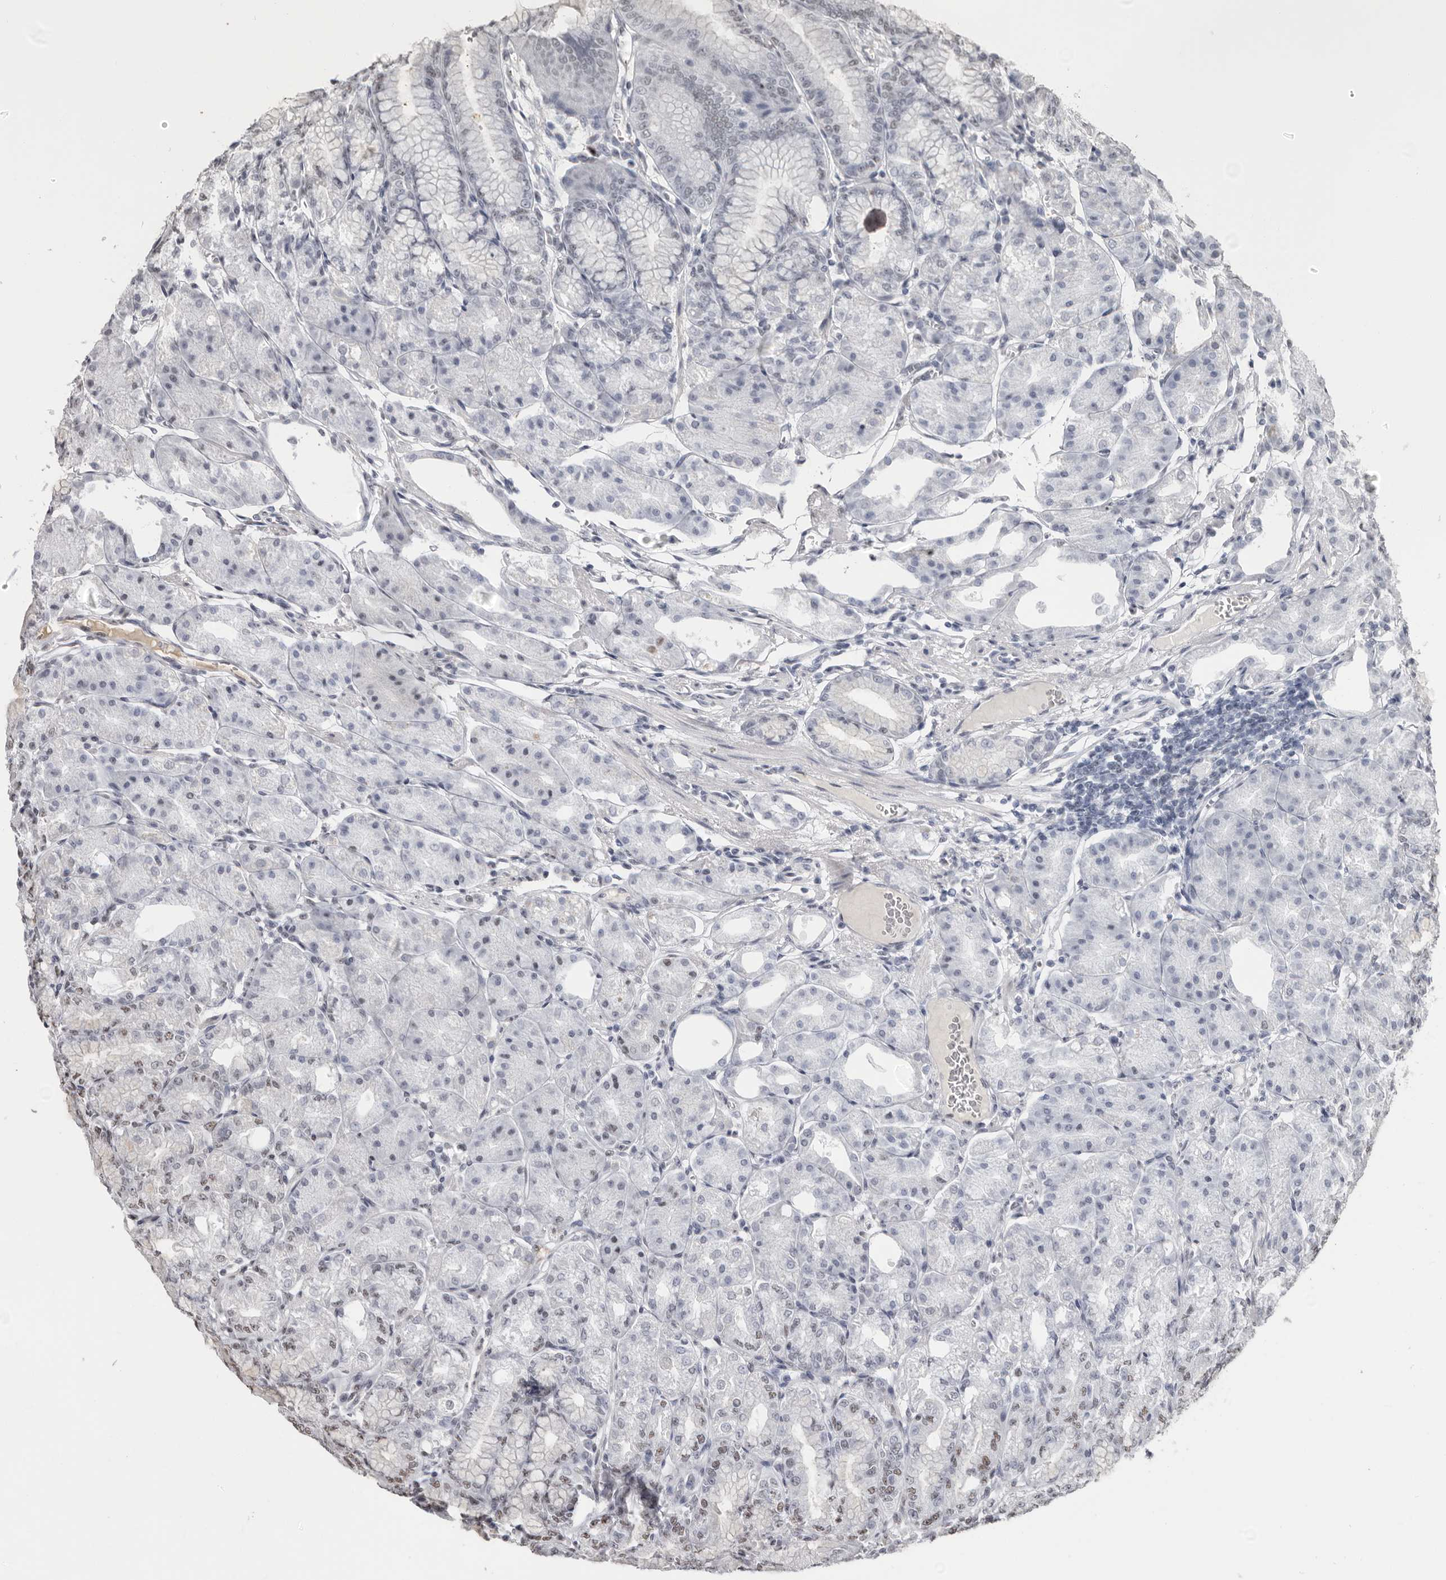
{"staining": {"intensity": "moderate", "quantity": "25%-75%", "location": "nuclear"}, "tissue": "stomach", "cell_type": "Glandular cells", "image_type": "normal", "snomed": [{"axis": "morphology", "description": "Normal tissue, NOS"}, {"axis": "topography", "description": "Stomach, lower"}], "caption": "Stomach was stained to show a protein in brown. There is medium levels of moderate nuclear expression in approximately 25%-75% of glandular cells.", "gene": "SCAF4", "patient": {"sex": "male", "age": 71}}